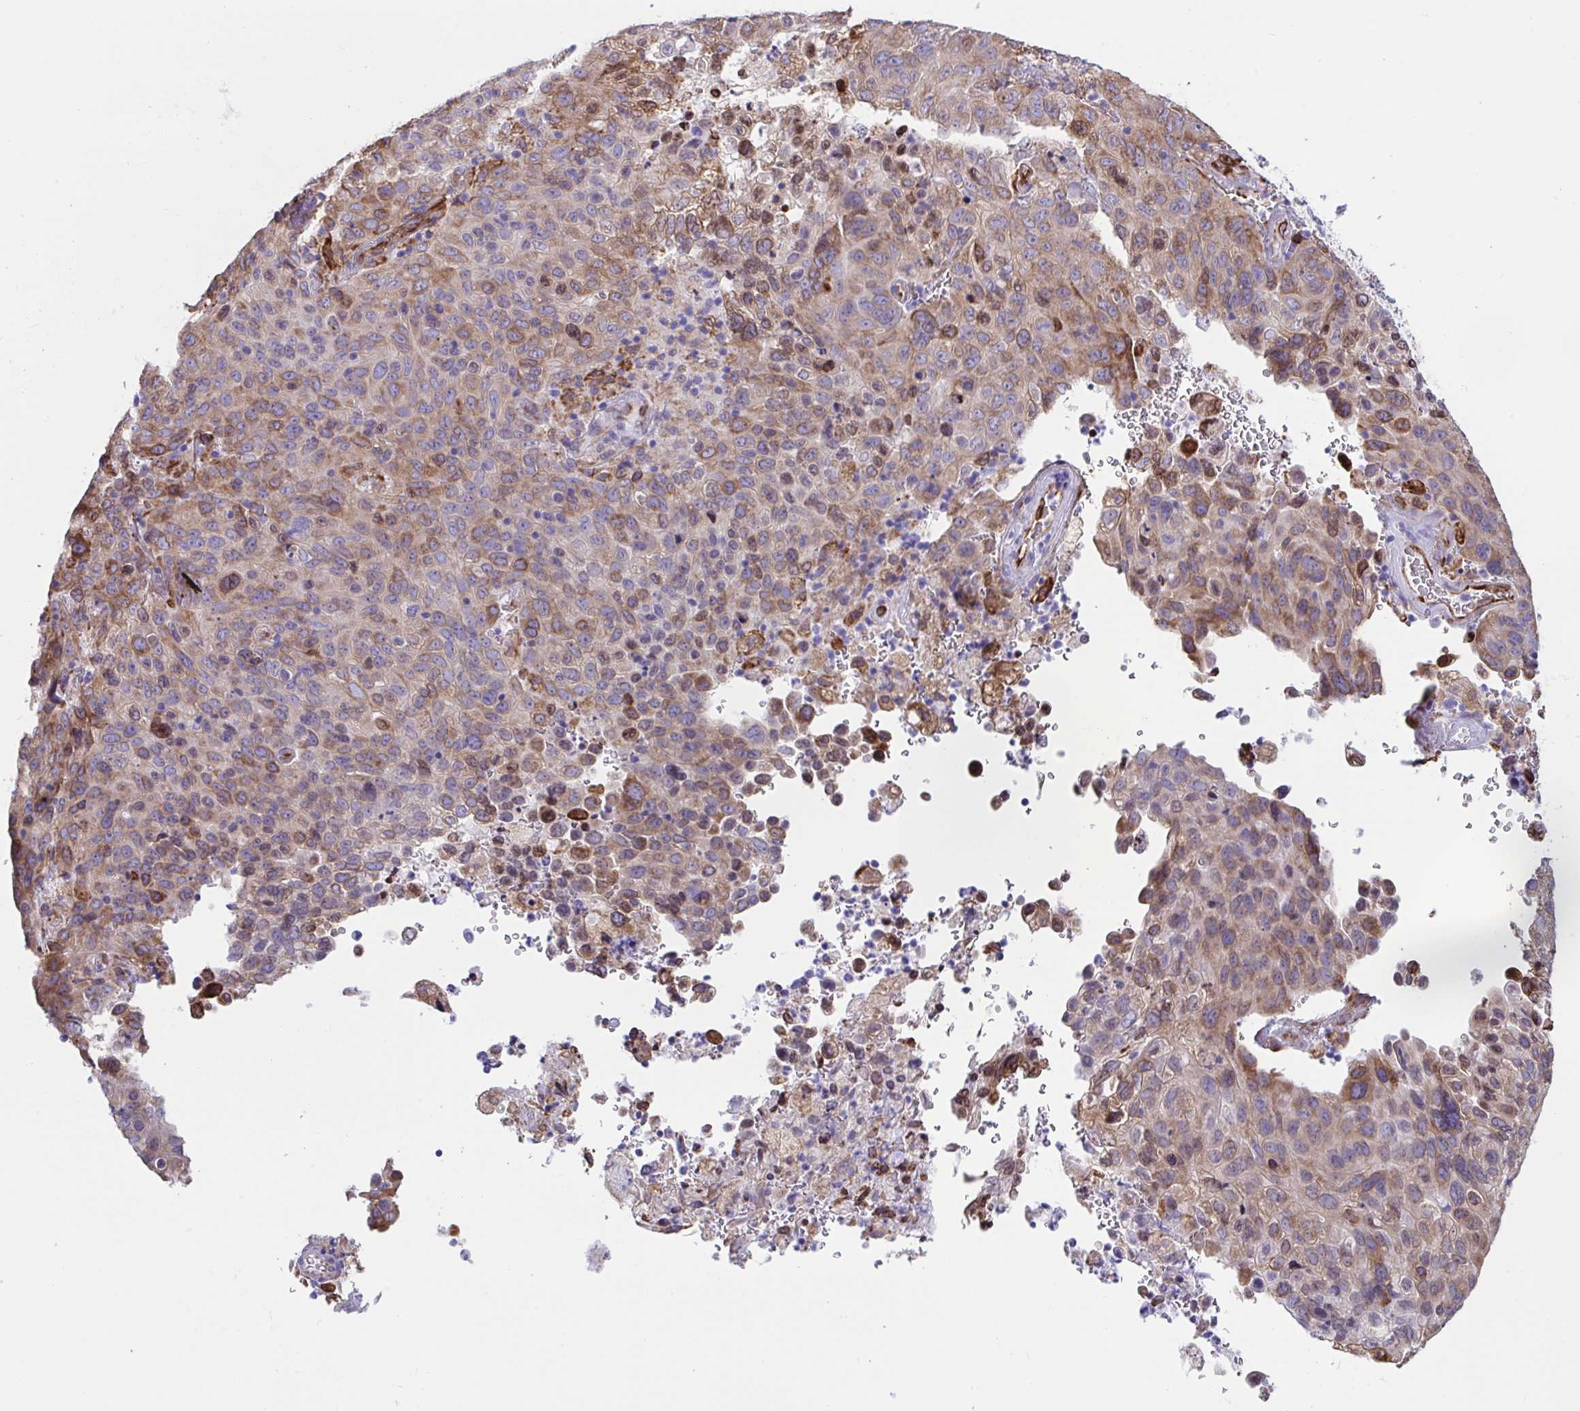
{"staining": {"intensity": "moderate", "quantity": "25%-75%", "location": "cytoplasmic/membranous"}, "tissue": "cervical cancer", "cell_type": "Tumor cells", "image_type": "cancer", "snomed": [{"axis": "morphology", "description": "Squamous cell carcinoma, NOS"}, {"axis": "topography", "description": "Cervix"}], "caption": "Immunohistochemical staining of human squamous cell carcinoma (cervical) demonstrates medium levels of moderate cytoplasmic/membranous expression in about 25%-75% of tumor cells.", "gene": "ASPH", "patient": {"sex": "female", "age": 44}}